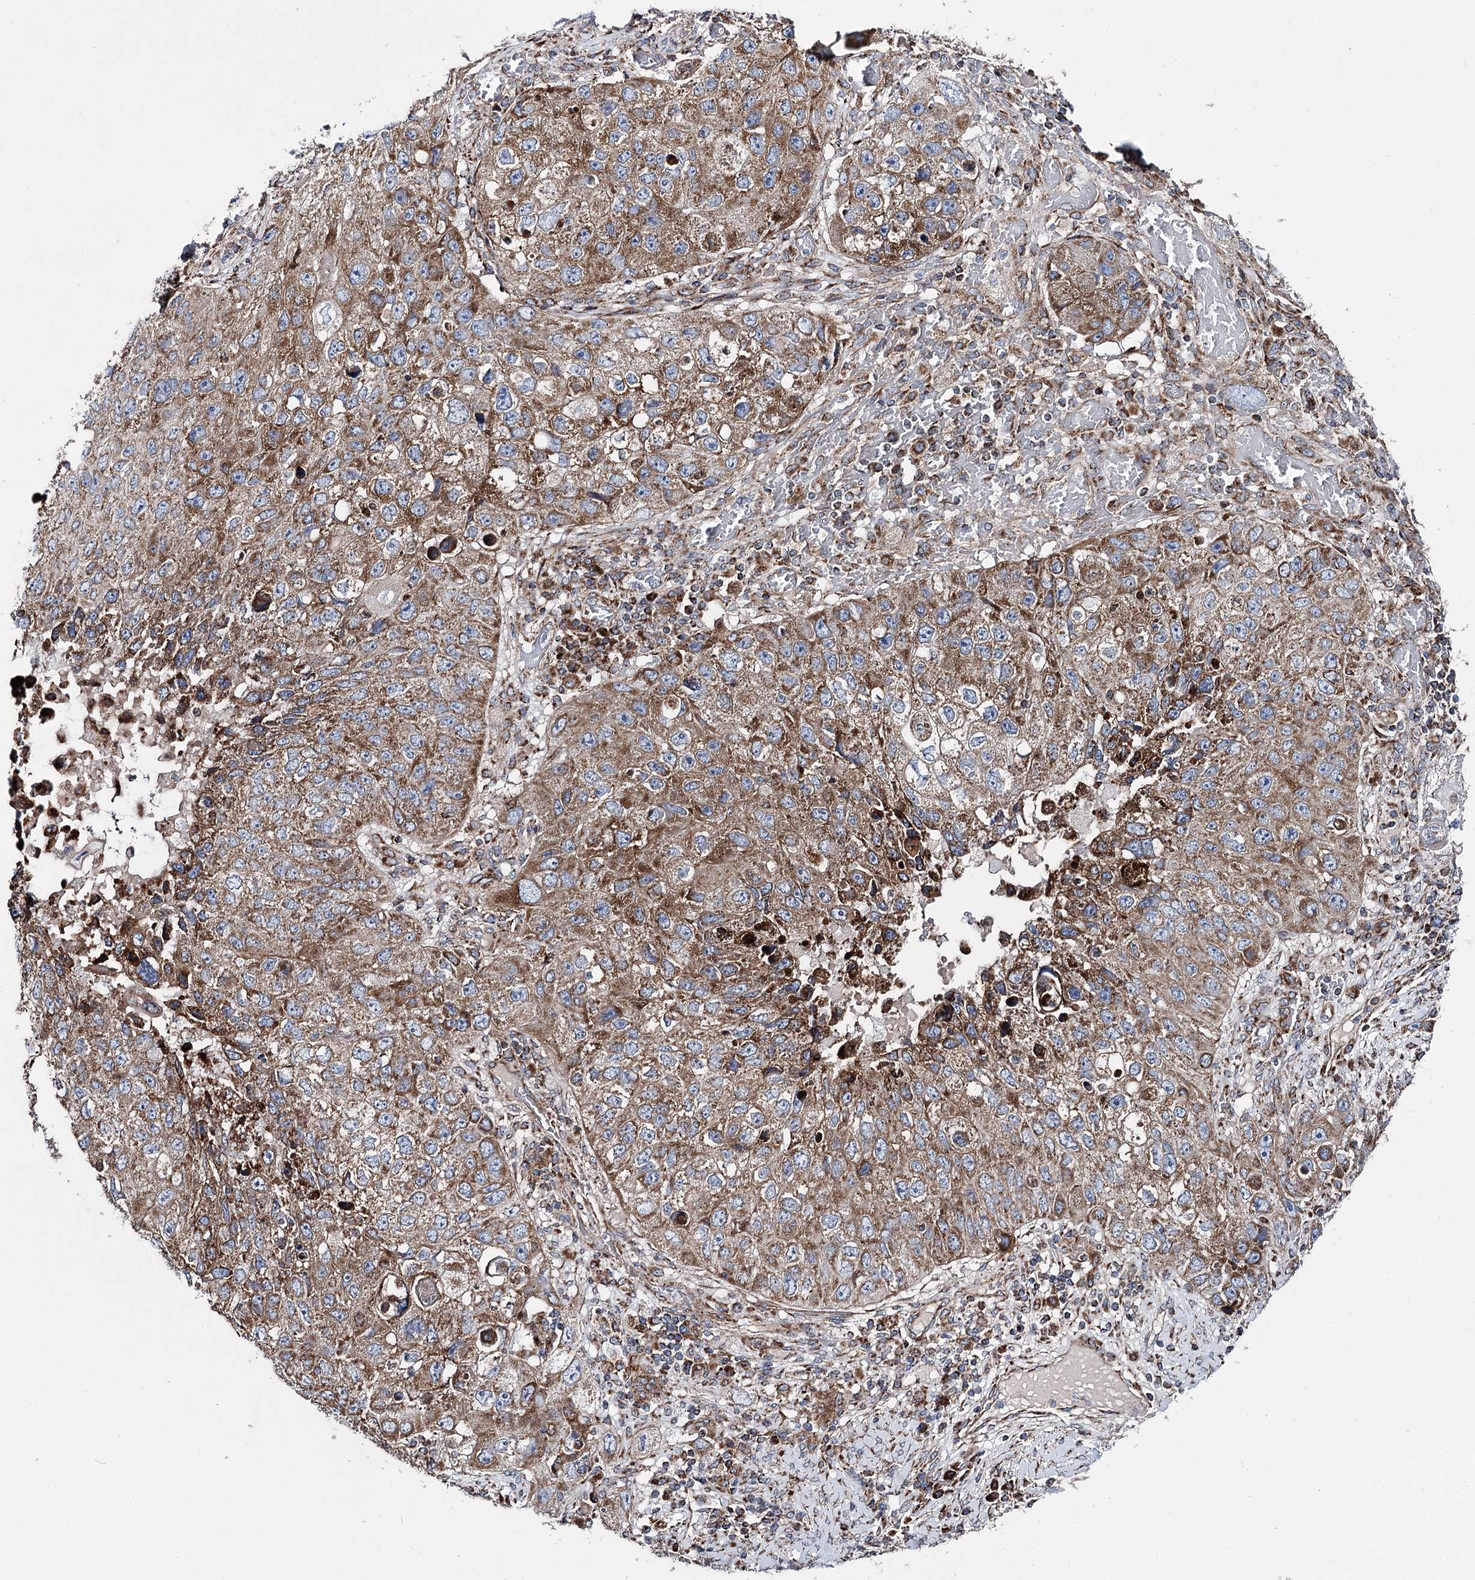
{"staining": {"intensity": "moderate", "quantity": ">75%", "location": "cytoplasmic/membranous"}, "tissue": "lung cancer", "cell_type": "Tumor cells", "image_type": "cancer", "snomed": [{"axis": "morphology", "description": "Squamous cell carcinoma, NOS"}, {"axis": "topography", "description": "Lung"}], "caption": "IHC (DAB) staining of human lung squamous cell carcinoma demonstrates moderate cytoplasmic/membranous protein positivity in about >75% of tumor cells. The protein of interest is shown in brown color, while the nuclei are stained blue.", "gene": "MSANTD2", "patient": {"sex": "male", "age": 61}}